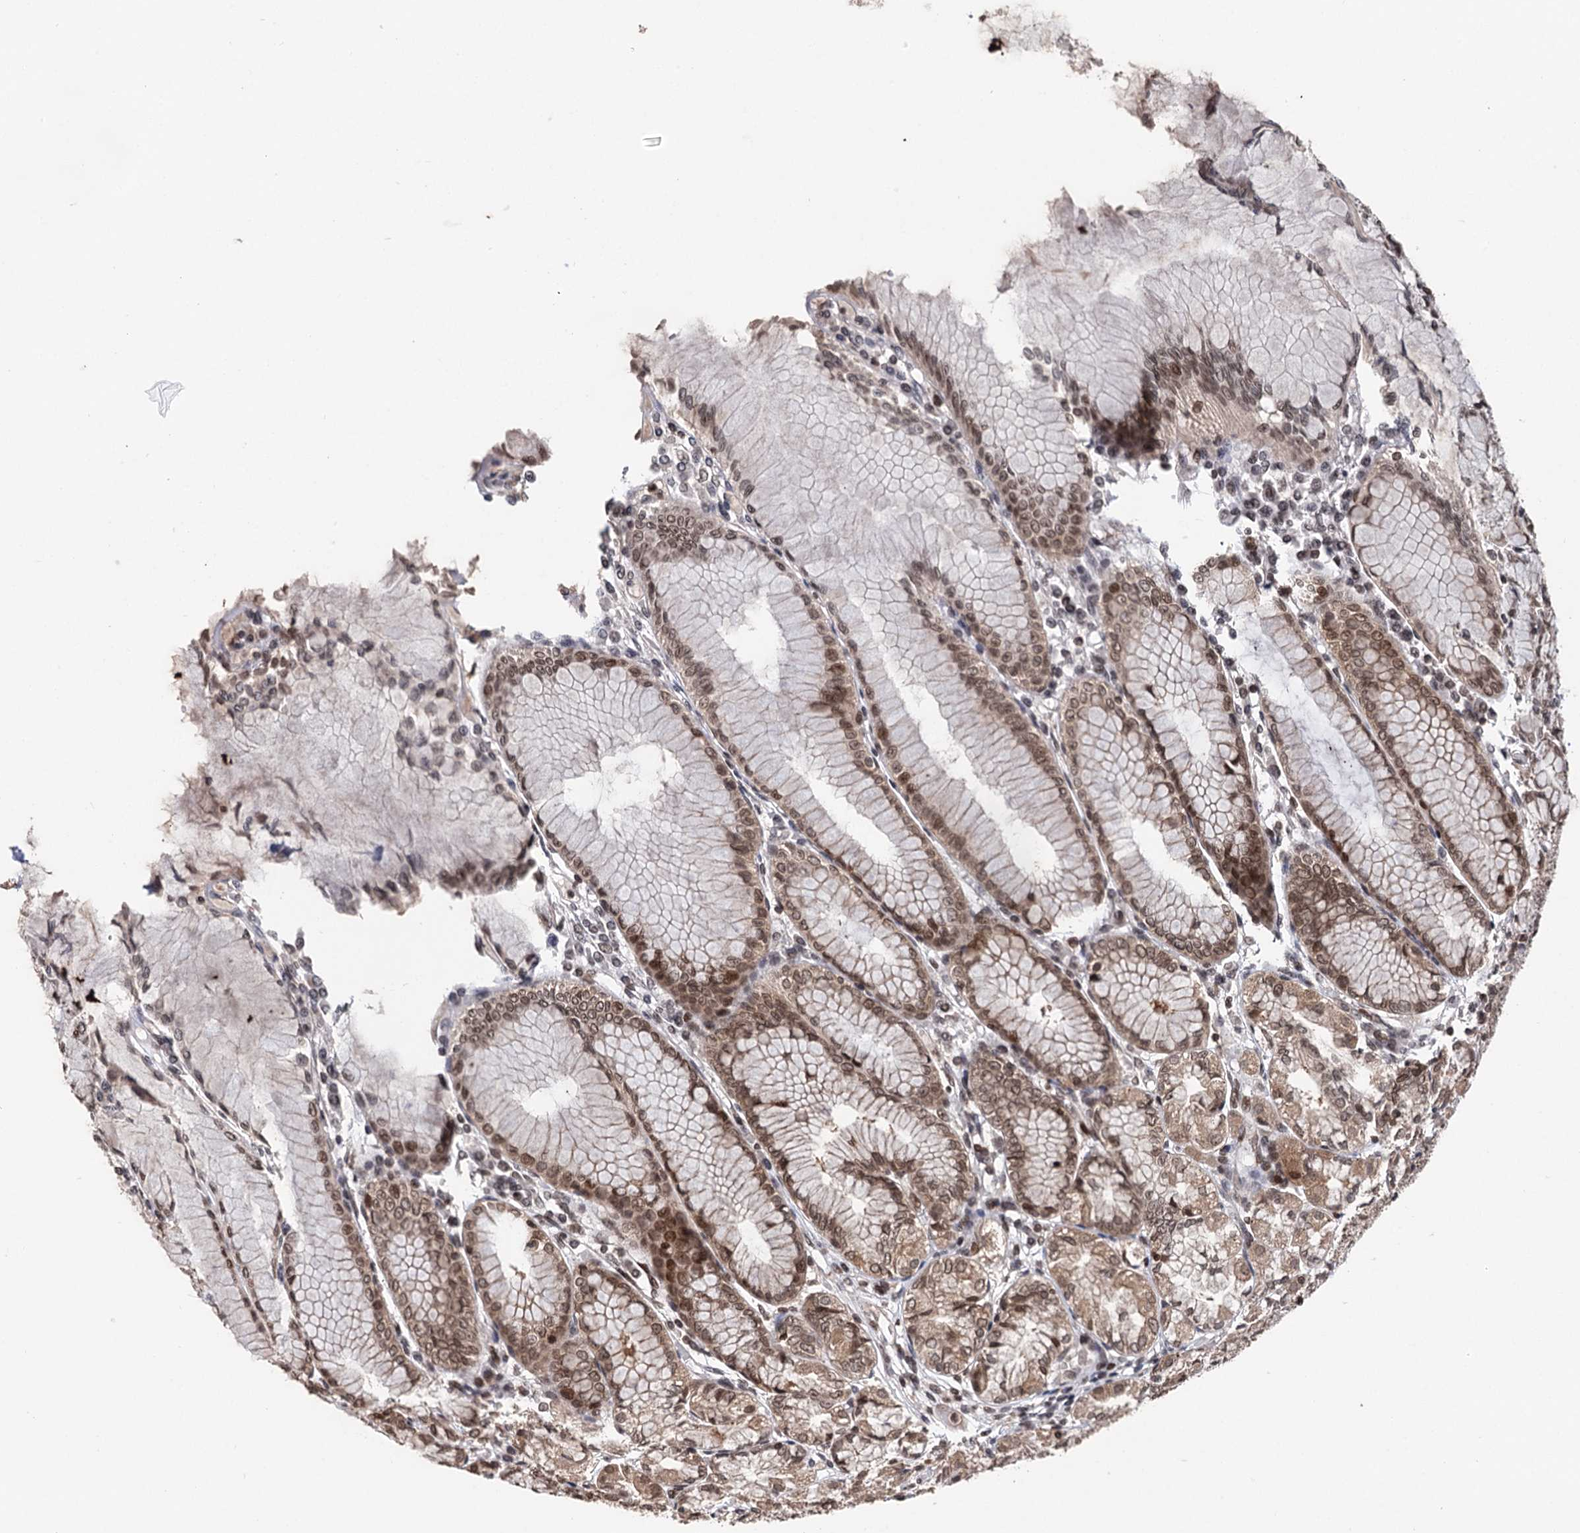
{"staining": {"intensity": "moderate", "quantity": ">75%", "location": "cytoplasmic/membranous,nuclear"}, "tissue": "stomach", "cell_type": "Glandular cells", "image_type": "normal", "snomed": [{"axis": "morphology", "description": "Normal tissue, NOS"}, {"axis": "topography", "description": "Stomach"}], "caption": "DAB immunohistochemical staining of unremarkable human stomach shows moderate cytoplasmic/membranous,nuclear protein positivity in approximately >75% of glandular cells. (Stains: DAB (3,3'-diaminobenzidine) in brown, nuclei in blue, Microscopy: brightfield microscopy at high magnification).", "gene": "CCDC77", "patient": {"sex": "female", "age": 57}}